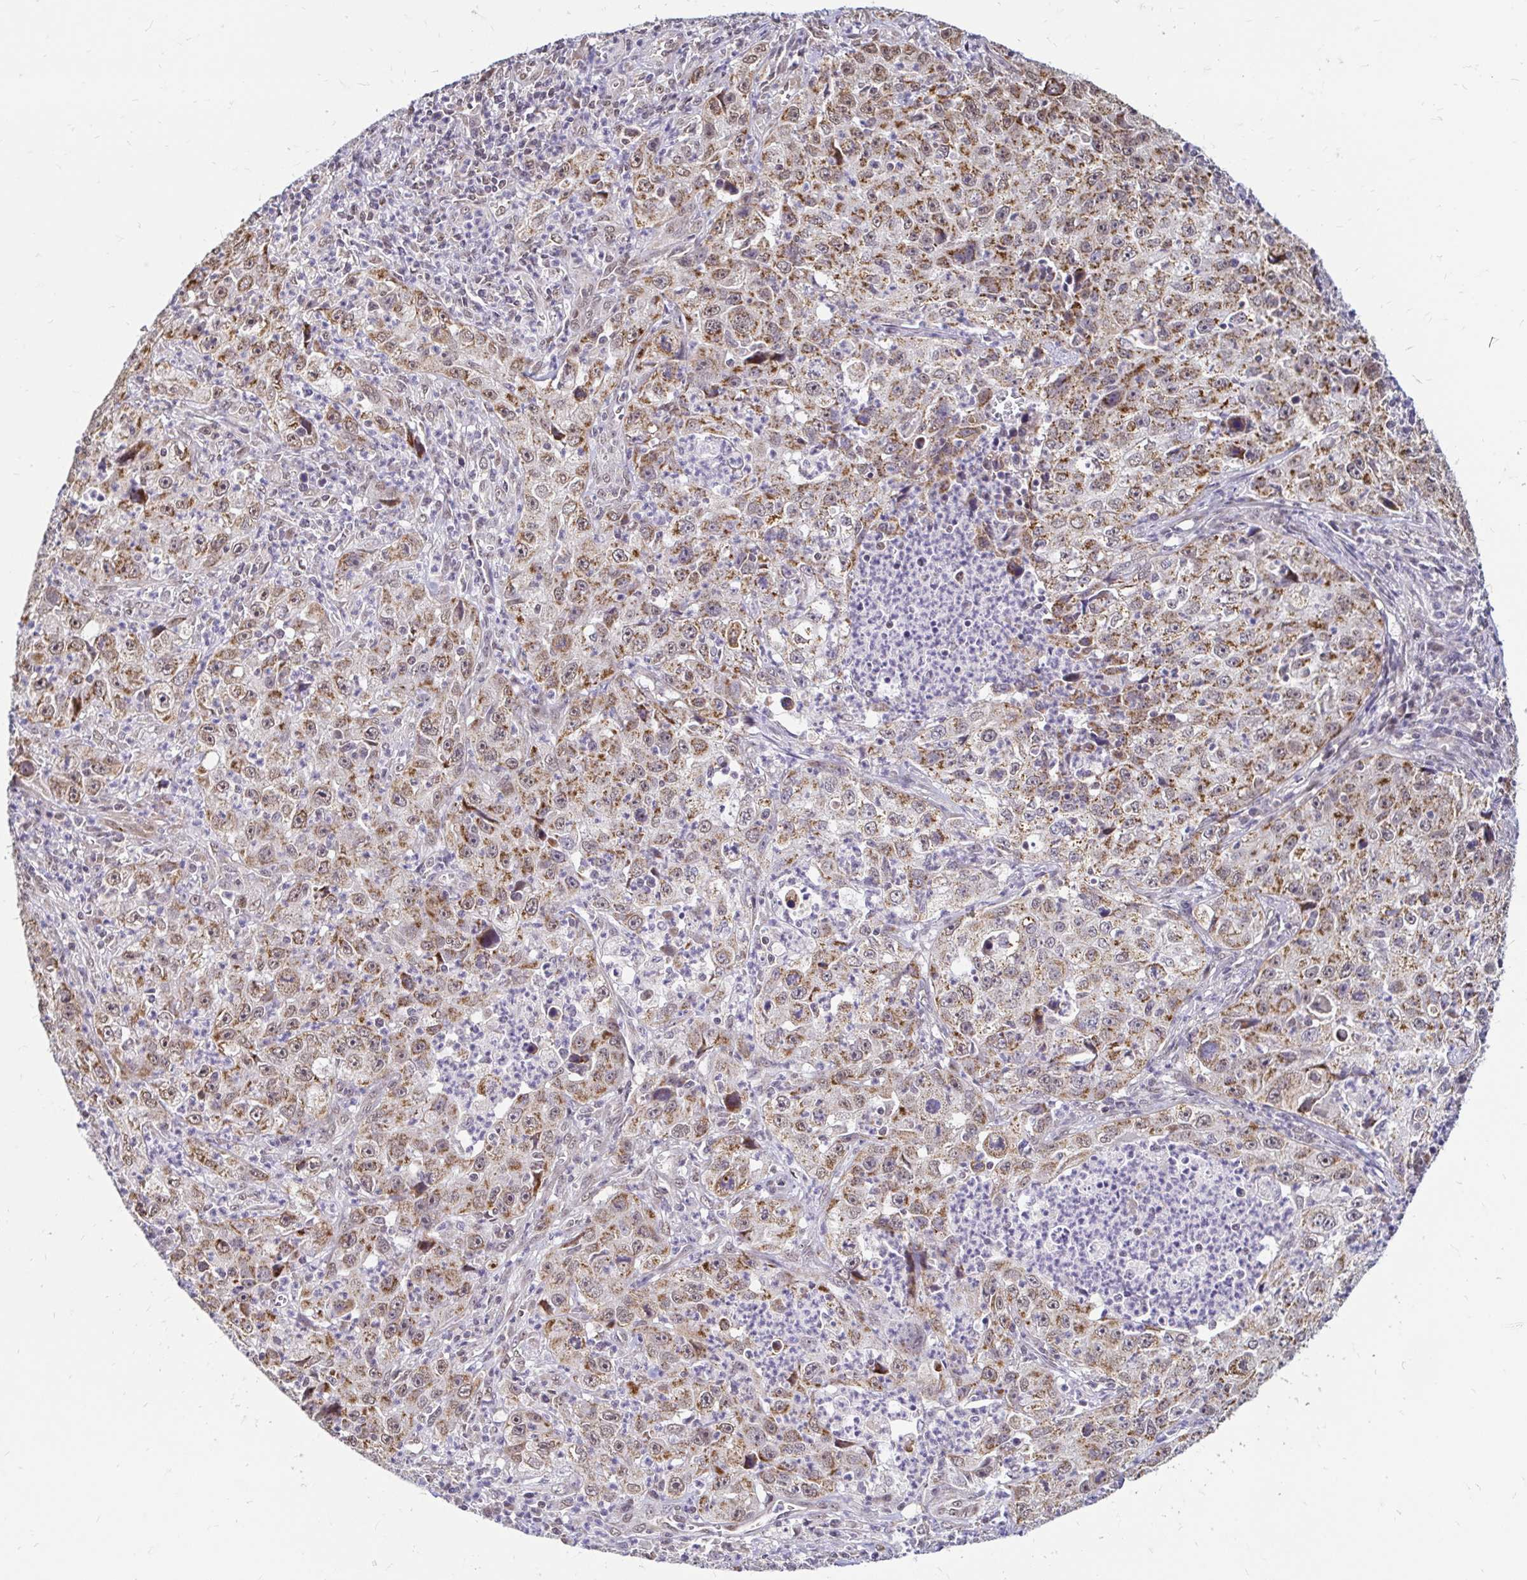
{"staining": {"intensity": "moderate", "quantity": ">75%", "location": "cytoplasmic/membranous"}, "tissue": "lung cancer", "cell_type": "Tumor cells", "image_type": "cancer", "snomed": [{"axis": "morphology", "description": "Squamous cell carcinoma, NOS"}, {"axis": "topography", "description": "Lung"}], "caption": "Protein expression analysis of lung squamous cell carcinoma shows moderate cytoplasmic/membranous staining in approximately >75% of tumor cells. (DAB IHC with brightfield microscopy, high magnification).", "gene": "TIMM50", "patient": {"sex": "male", "age": 71}}